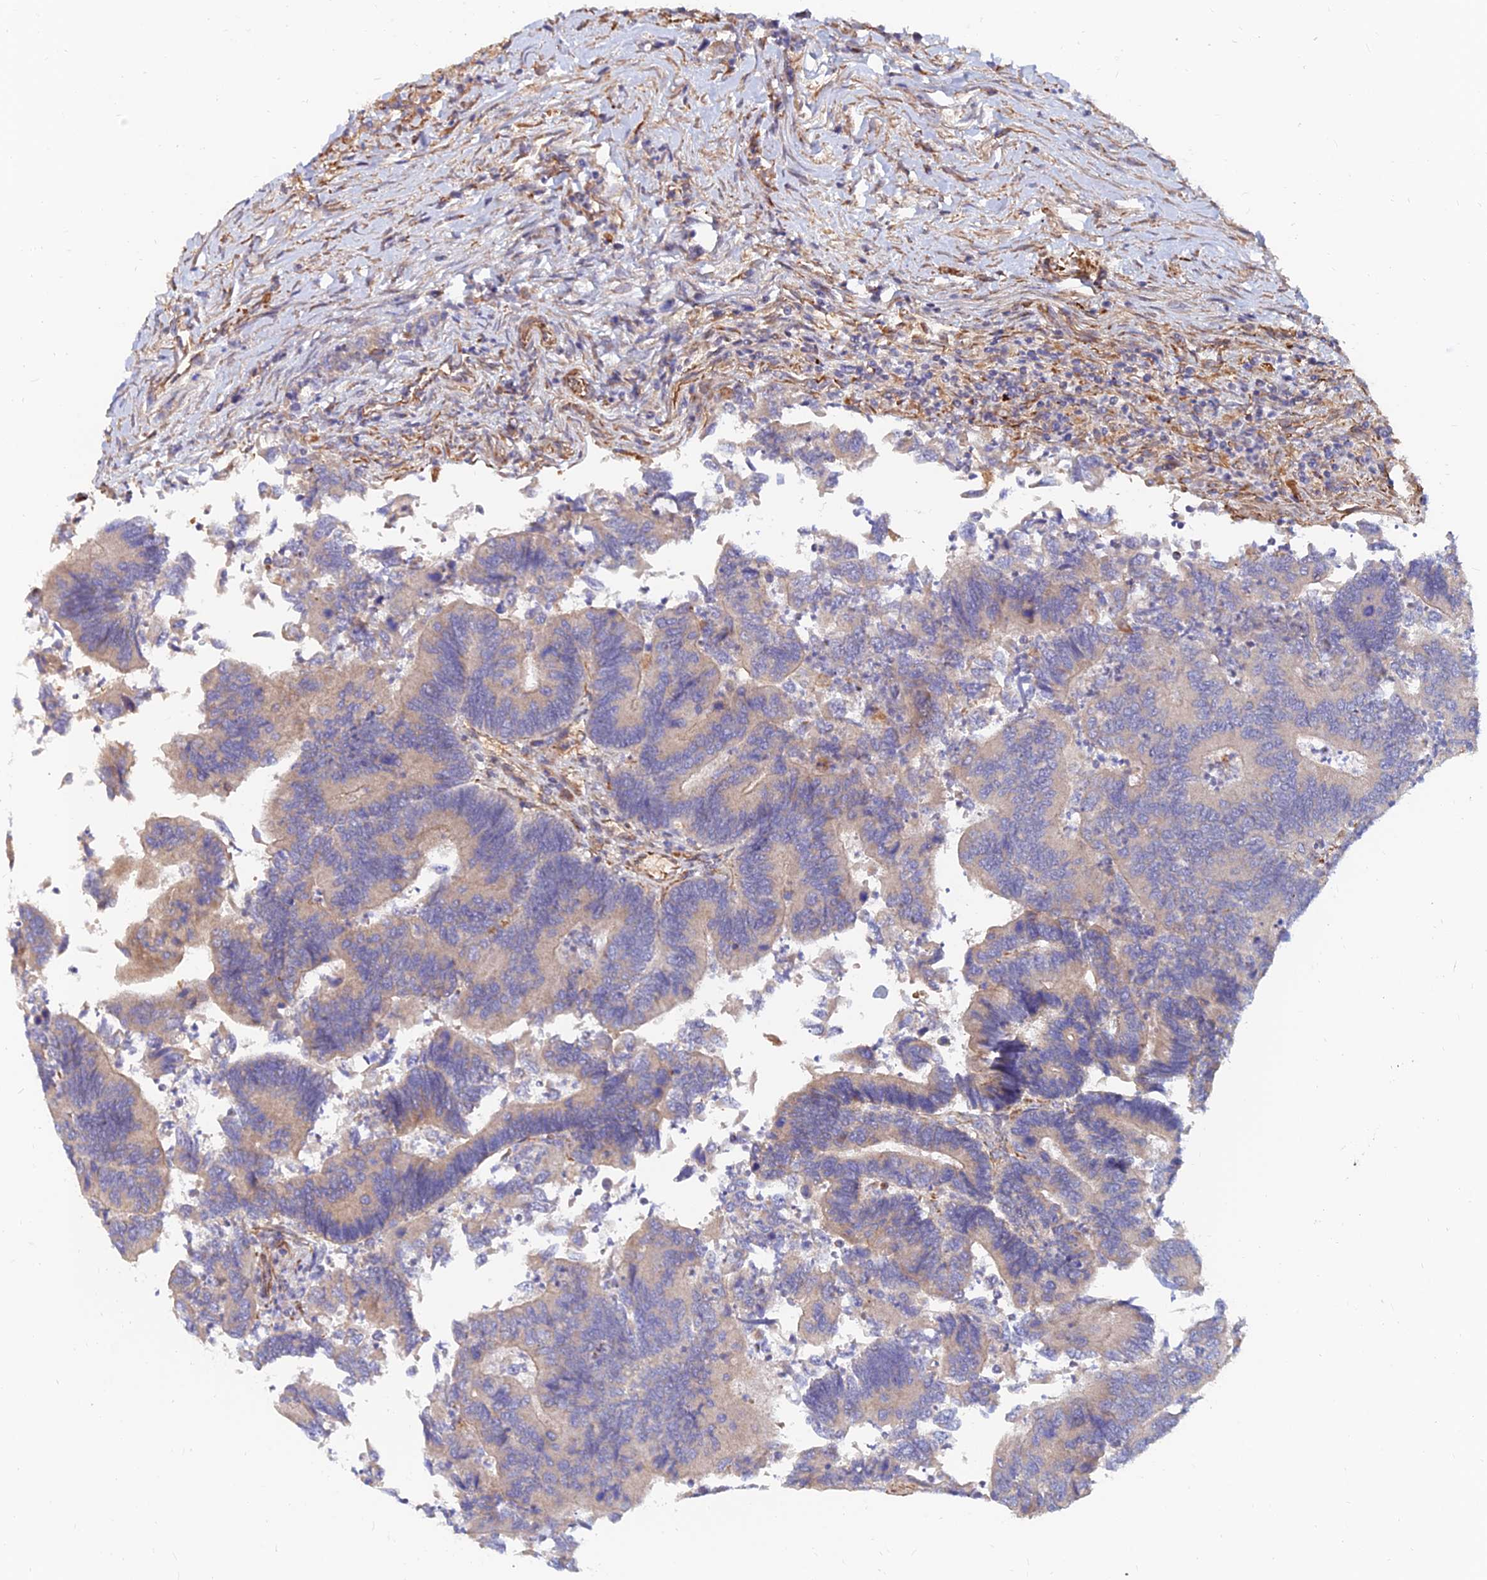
{"staining": {"intensity": "weak", "quantity": "<25%", "location": "cytoplasmic/membranous"}, "tissue": "colorectal cancer", "cell_type": "Tumor cells", "image_type": "cancer", "snomed": [{"axis": "morphology", "description": "Adenocarcinoma, NOS"}, {"axis": "topography", "description": "Colon"}], "caption": "There is no significant staining in tumor cells of adenocarcinoma (colorectal).", "gene": "CDK18", "patient": {"sex": "female", "age": 67}}